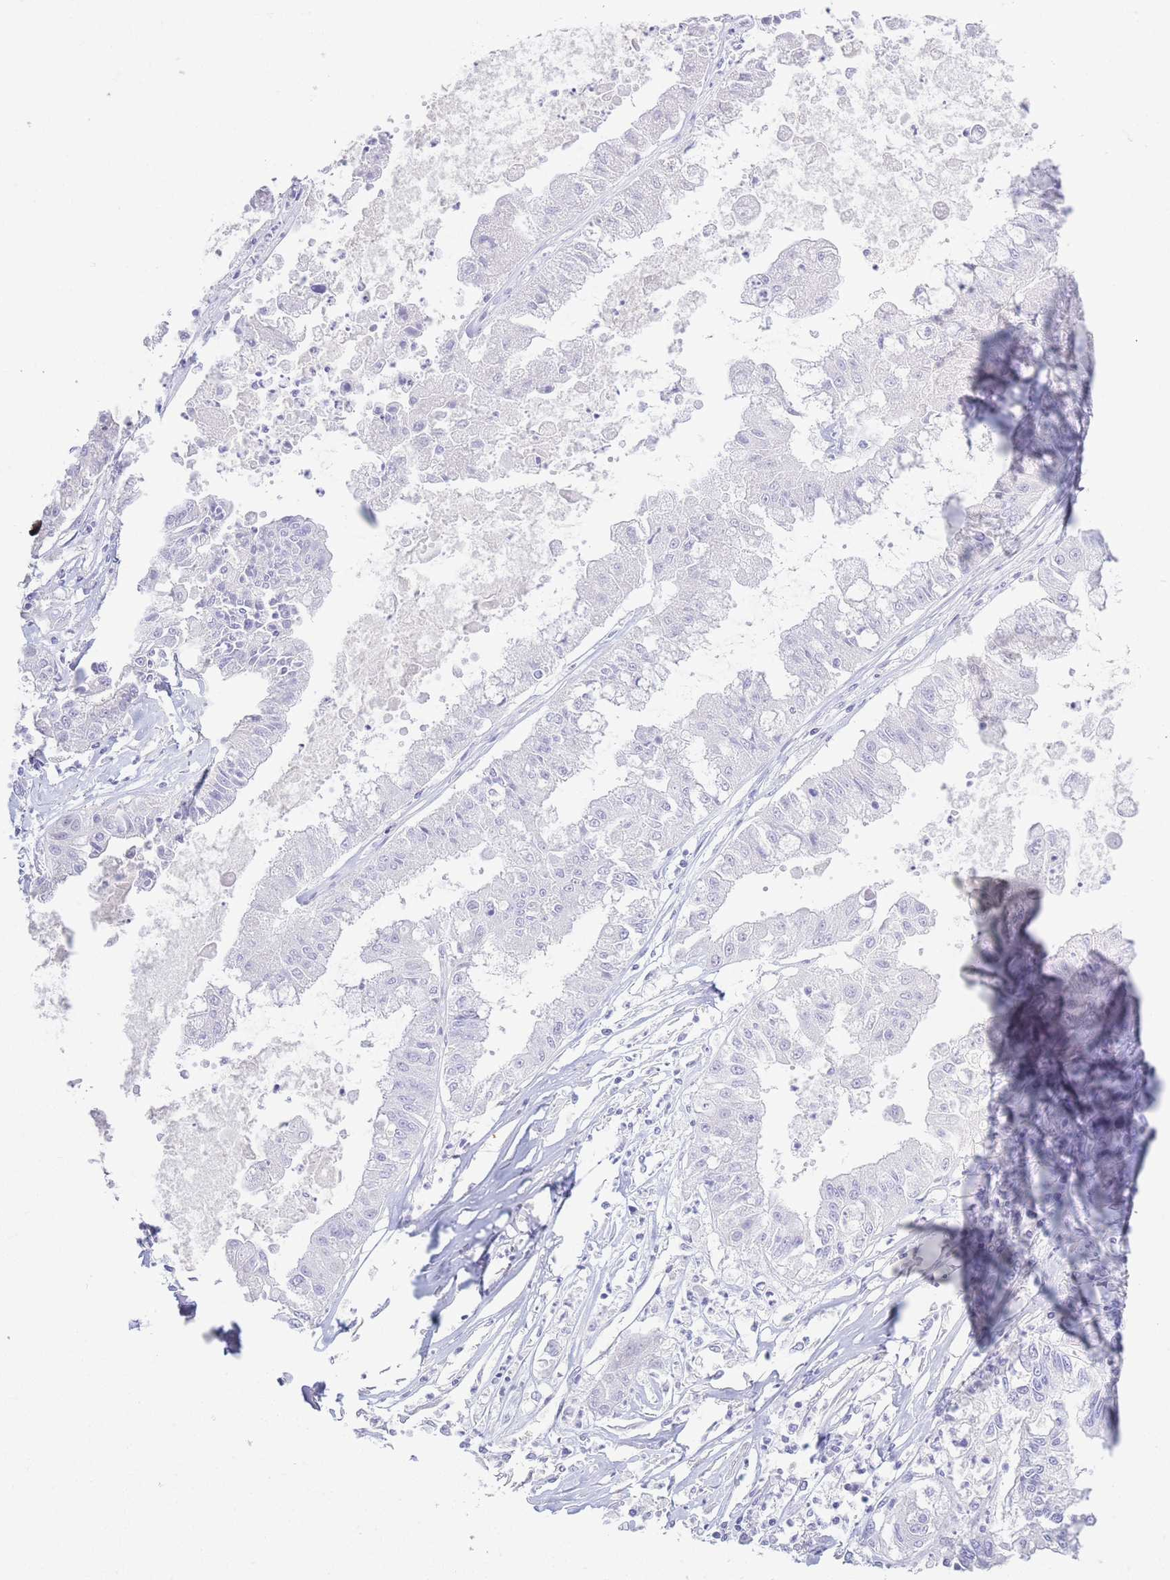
{"staining": {"intensity": "negative", "quantity": "none", "location": "none"}, "tissue": "ovarian cancer", "cell_type": "Tumor cells", "image_type": "cancer", "snomed": [{"axis": "morphology", "description": "Cystadenocarcinoma, mucinous, NOS"}, {"axis": "topography", "description": "Ovary"}], "caption": "High magnification brightfield microscopy of mucinous cystadenocarcinoma (ovarian) stained with DAB (brown) and counterstained with hematoxylin (blue): tumor cells show no significant expression.", "gene": "PKLR", "patient": {"sex": "female", "age": 70}}